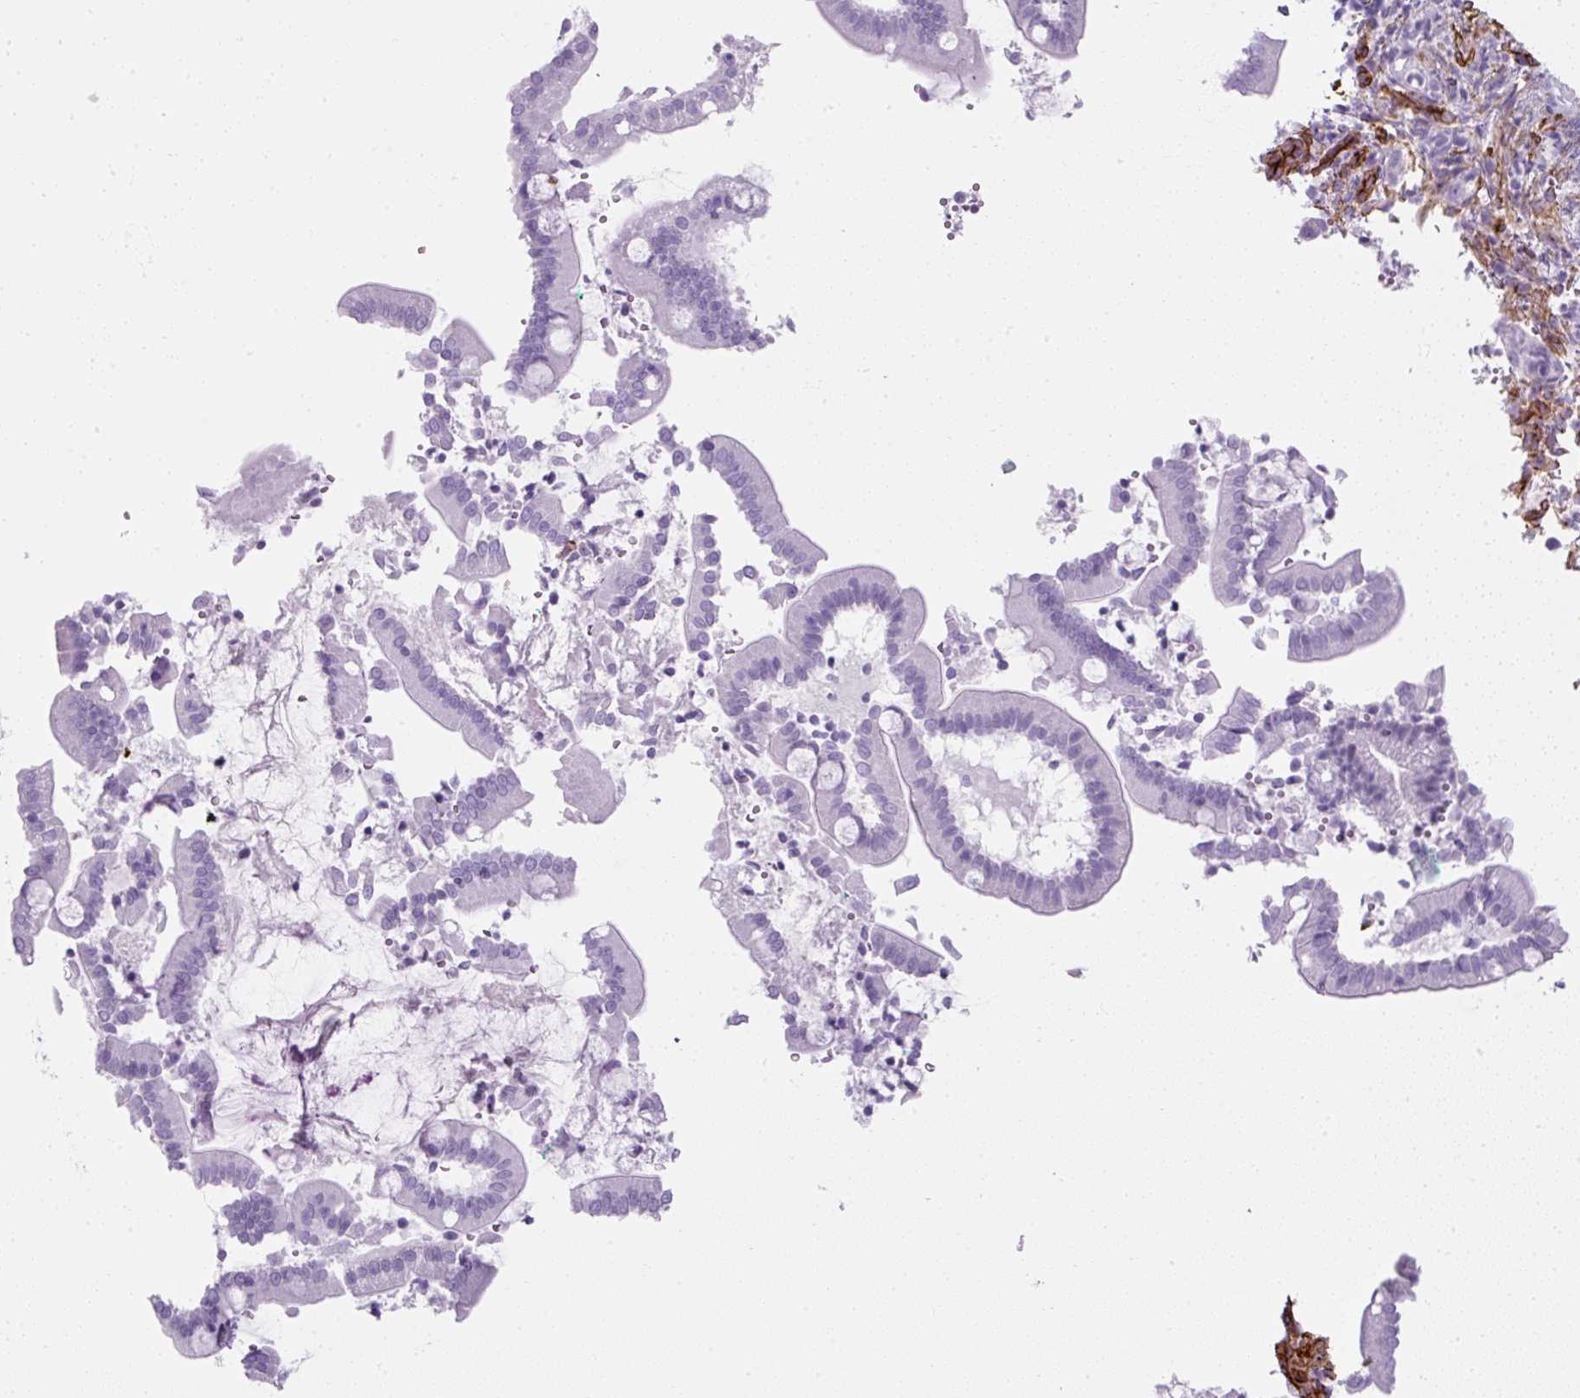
{"staining": {"intensity": "negative", "quantity": "none", "location": "none"}, "tissue": "pancreatic cancer", "cell_type": "Tumor cells", "image_type": "cancer", "snomed": [{"axis": "morphology", "description": "Normal tissue, NOS"}, {"axis": "morphology", "description": "Adenocarcinoma, NOS"}, {"axis": "topography", "description": "Pancreas"}], "caption": "The immunohistochemistry (IHC) histopathology image has no significant expression in tumor cells of pancreatic cancer (adenocarcinoma) tissue. (Stains: DAB immunohistochemistry with hematoxylin counter stain, Microscopy: brightfield microscopy at high magnification).", "gene": "CAVIN3", "patient": {"sex": "female", "age": 55}}